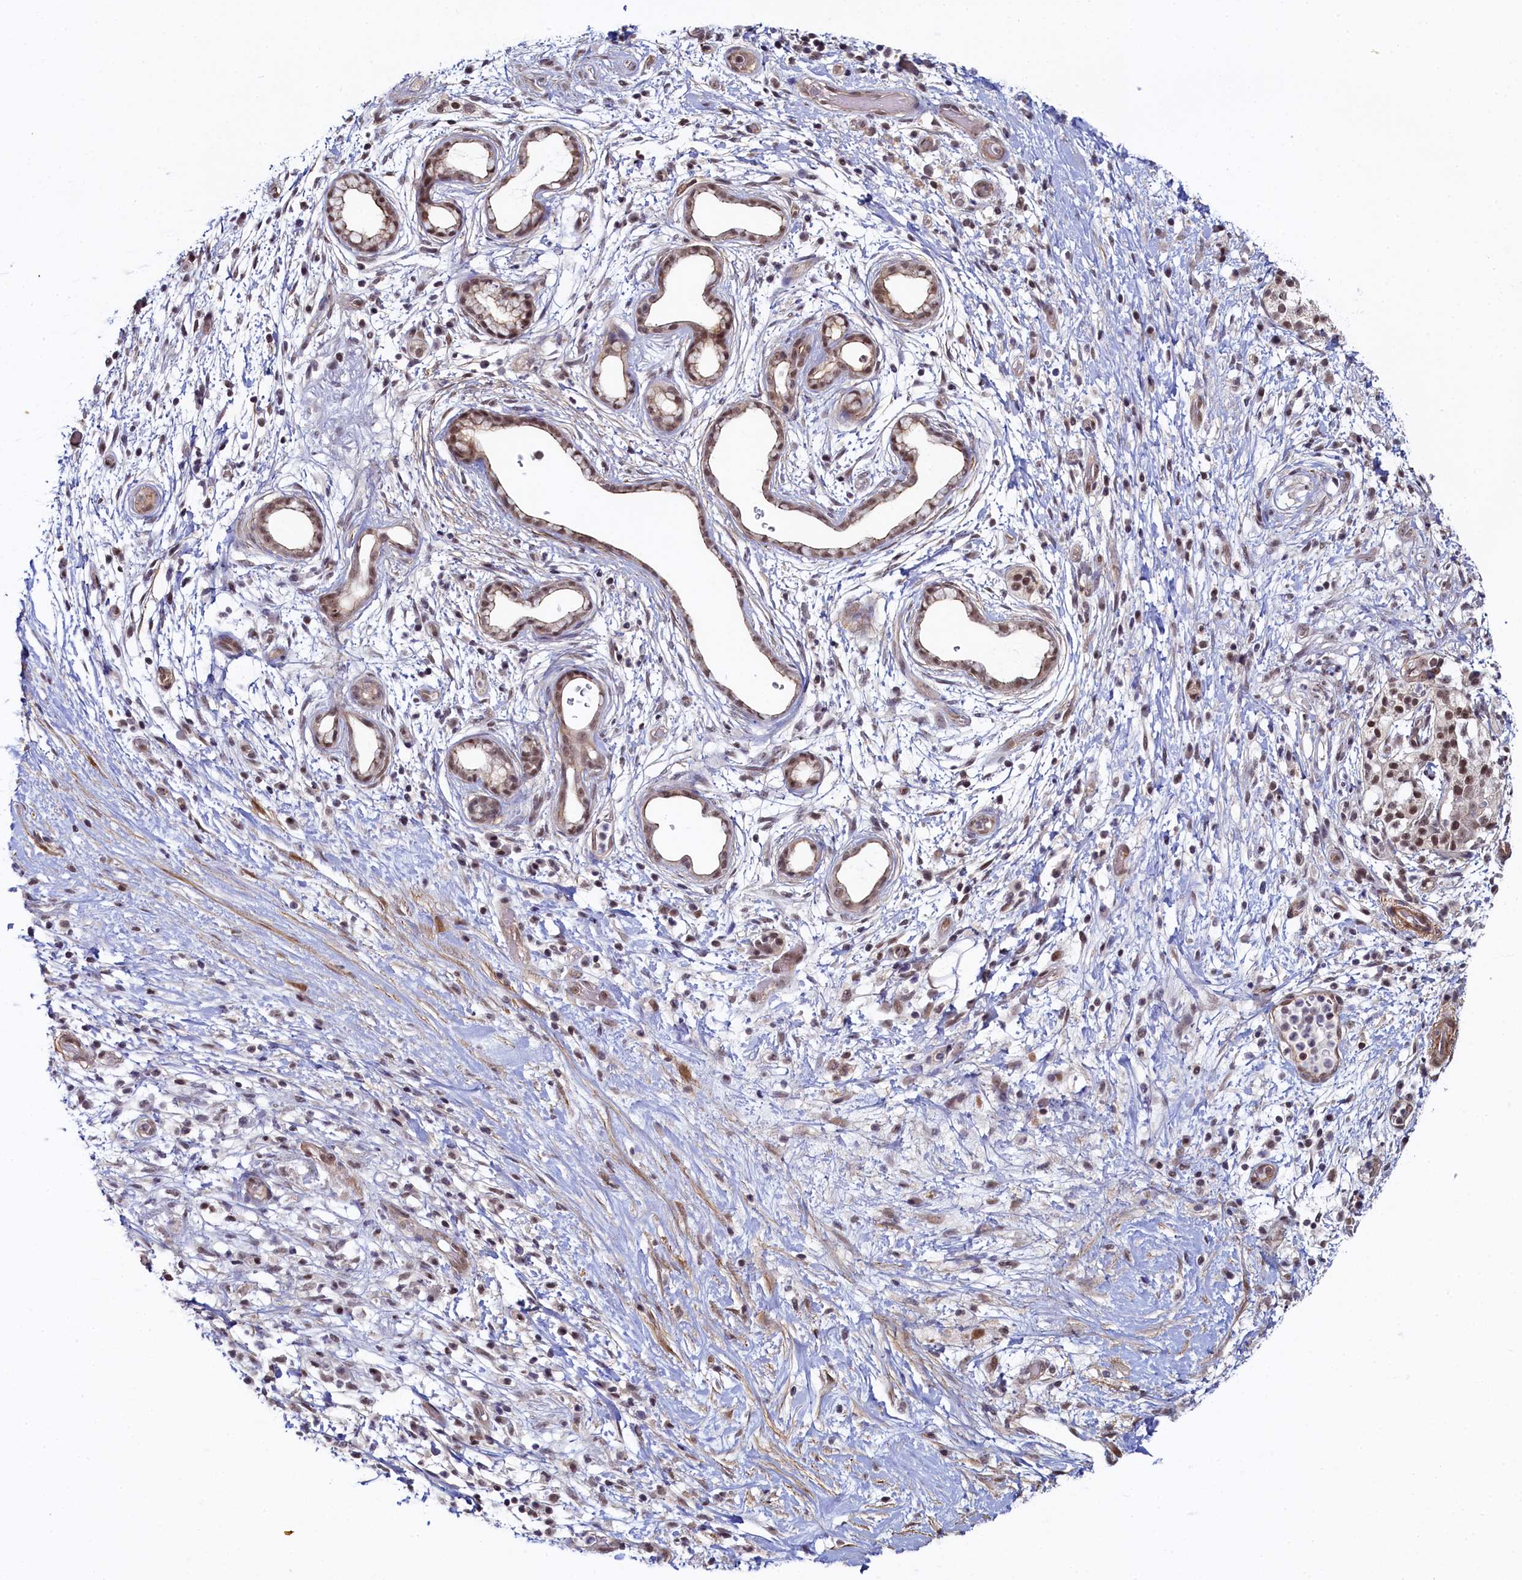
{"staining": {"intensity": "moderate", "quantity": ">75%", "location": "nuclear"}, "tissue": "pancreatic cancer", "cell_type": "Tumor cells", "image_type": "cancer", "snomed": [{"axis": "morphology", "description": "Adenocarcinoma, NOS"}, {"axis": "topography", "description": "Pancreas"}], "caption": "This is an image of immunohistochemistry staining of pancreatic cancer (adenocarcinoma), which shows moderate staining in the nuclear of tumor cells.", "gene": "INTS14", "patient": {"sex": "female", "age": 73}}